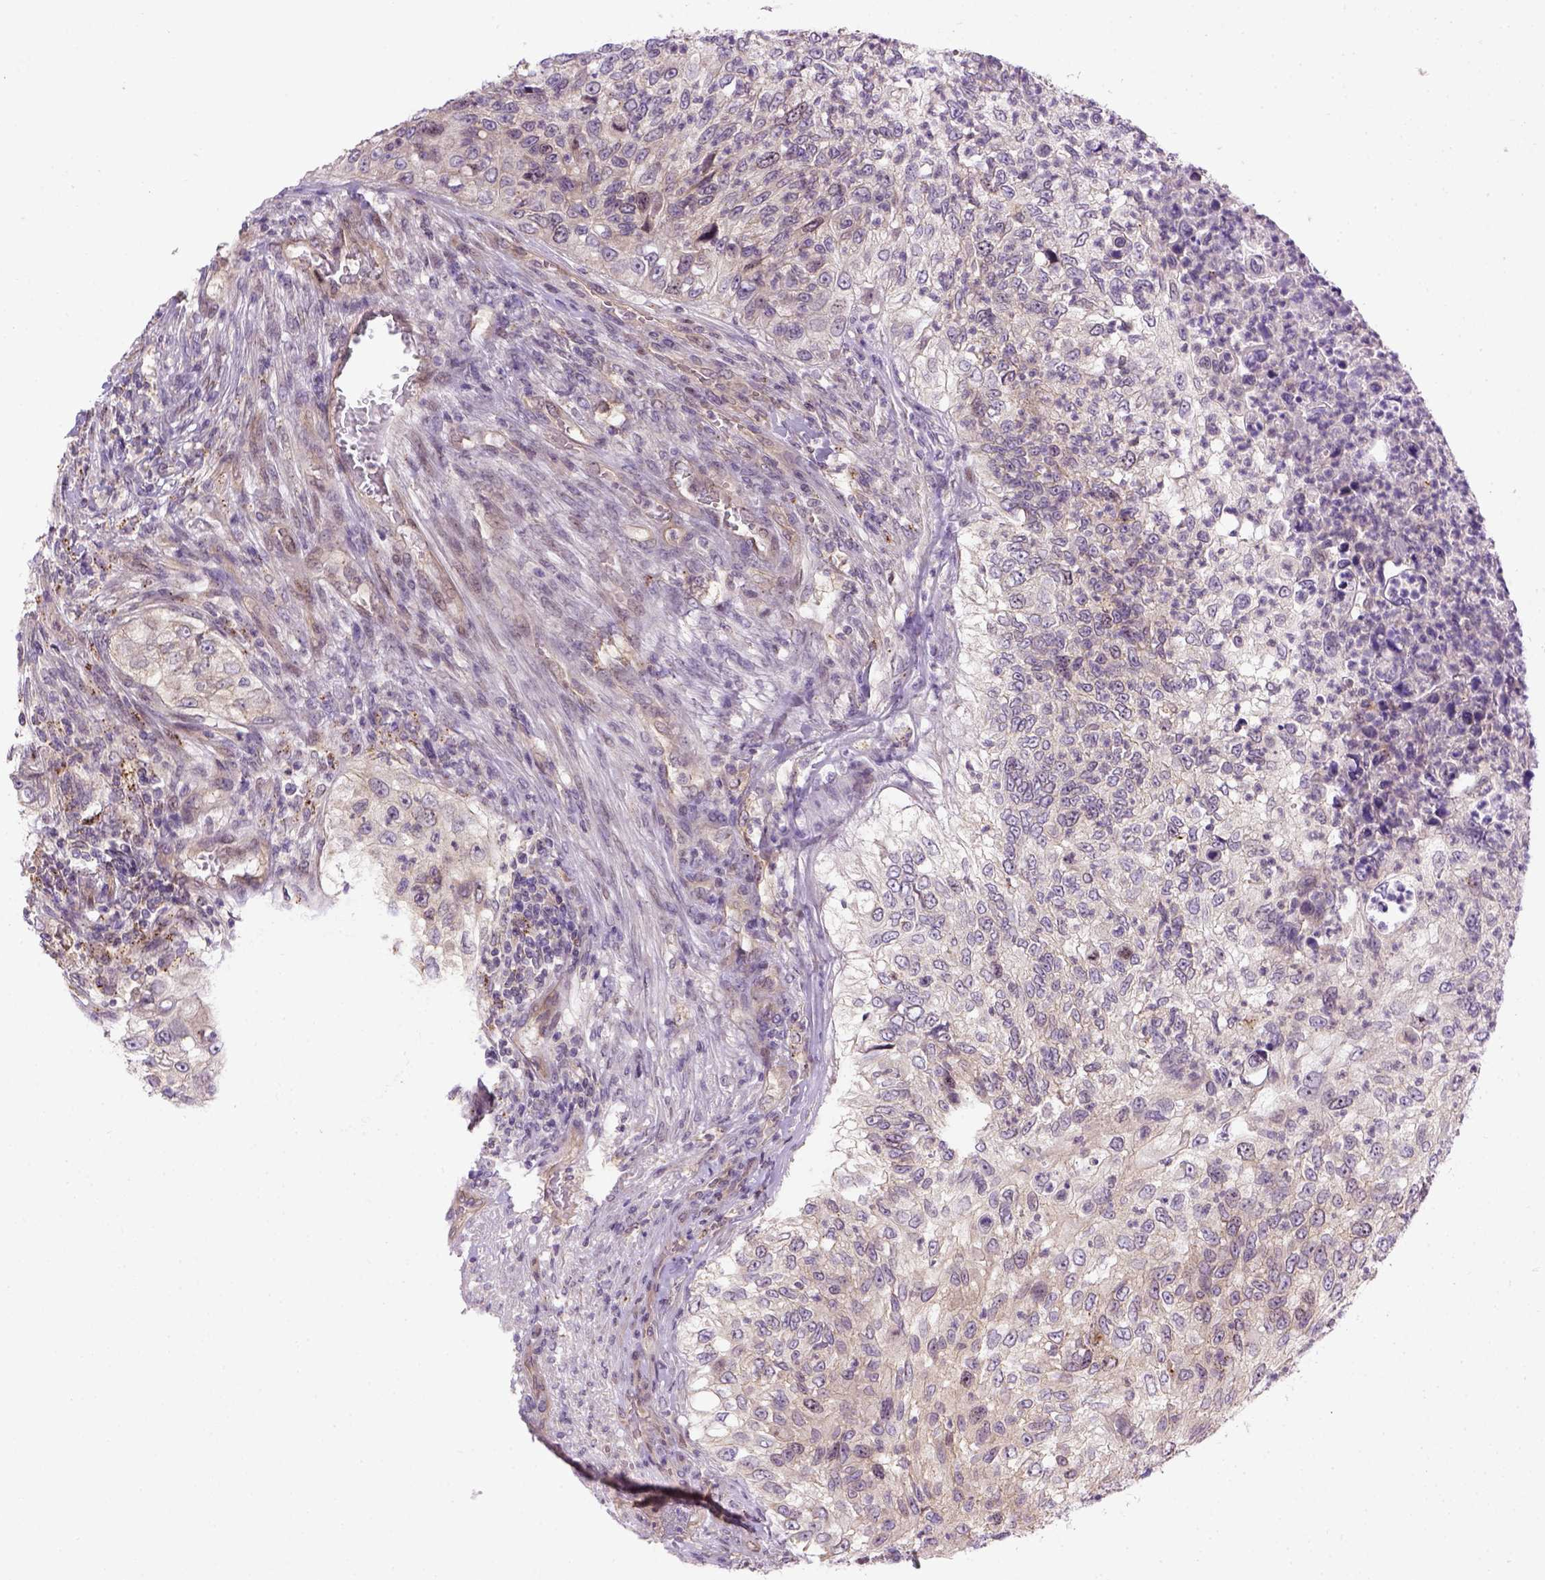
{"staining": {"intensity": "weak", "quantity": "<25%", "location": "cytoplasmic/membranous"}, "tissue": "urothelial cancer", "cell_type": "Tumor cells", "image_type": "cancer", "snomed": [{"axis": "morphology", "description": "Urothelial carcinoma, High grade"}, {"axis": "topography", "description": "Urinary bladder"}], "caption": "A micrograph of human urothelial cancer is negative for staining in tumor cells.", "gene": "KAZN", "patient": {"sex": "female", "age": 60}}